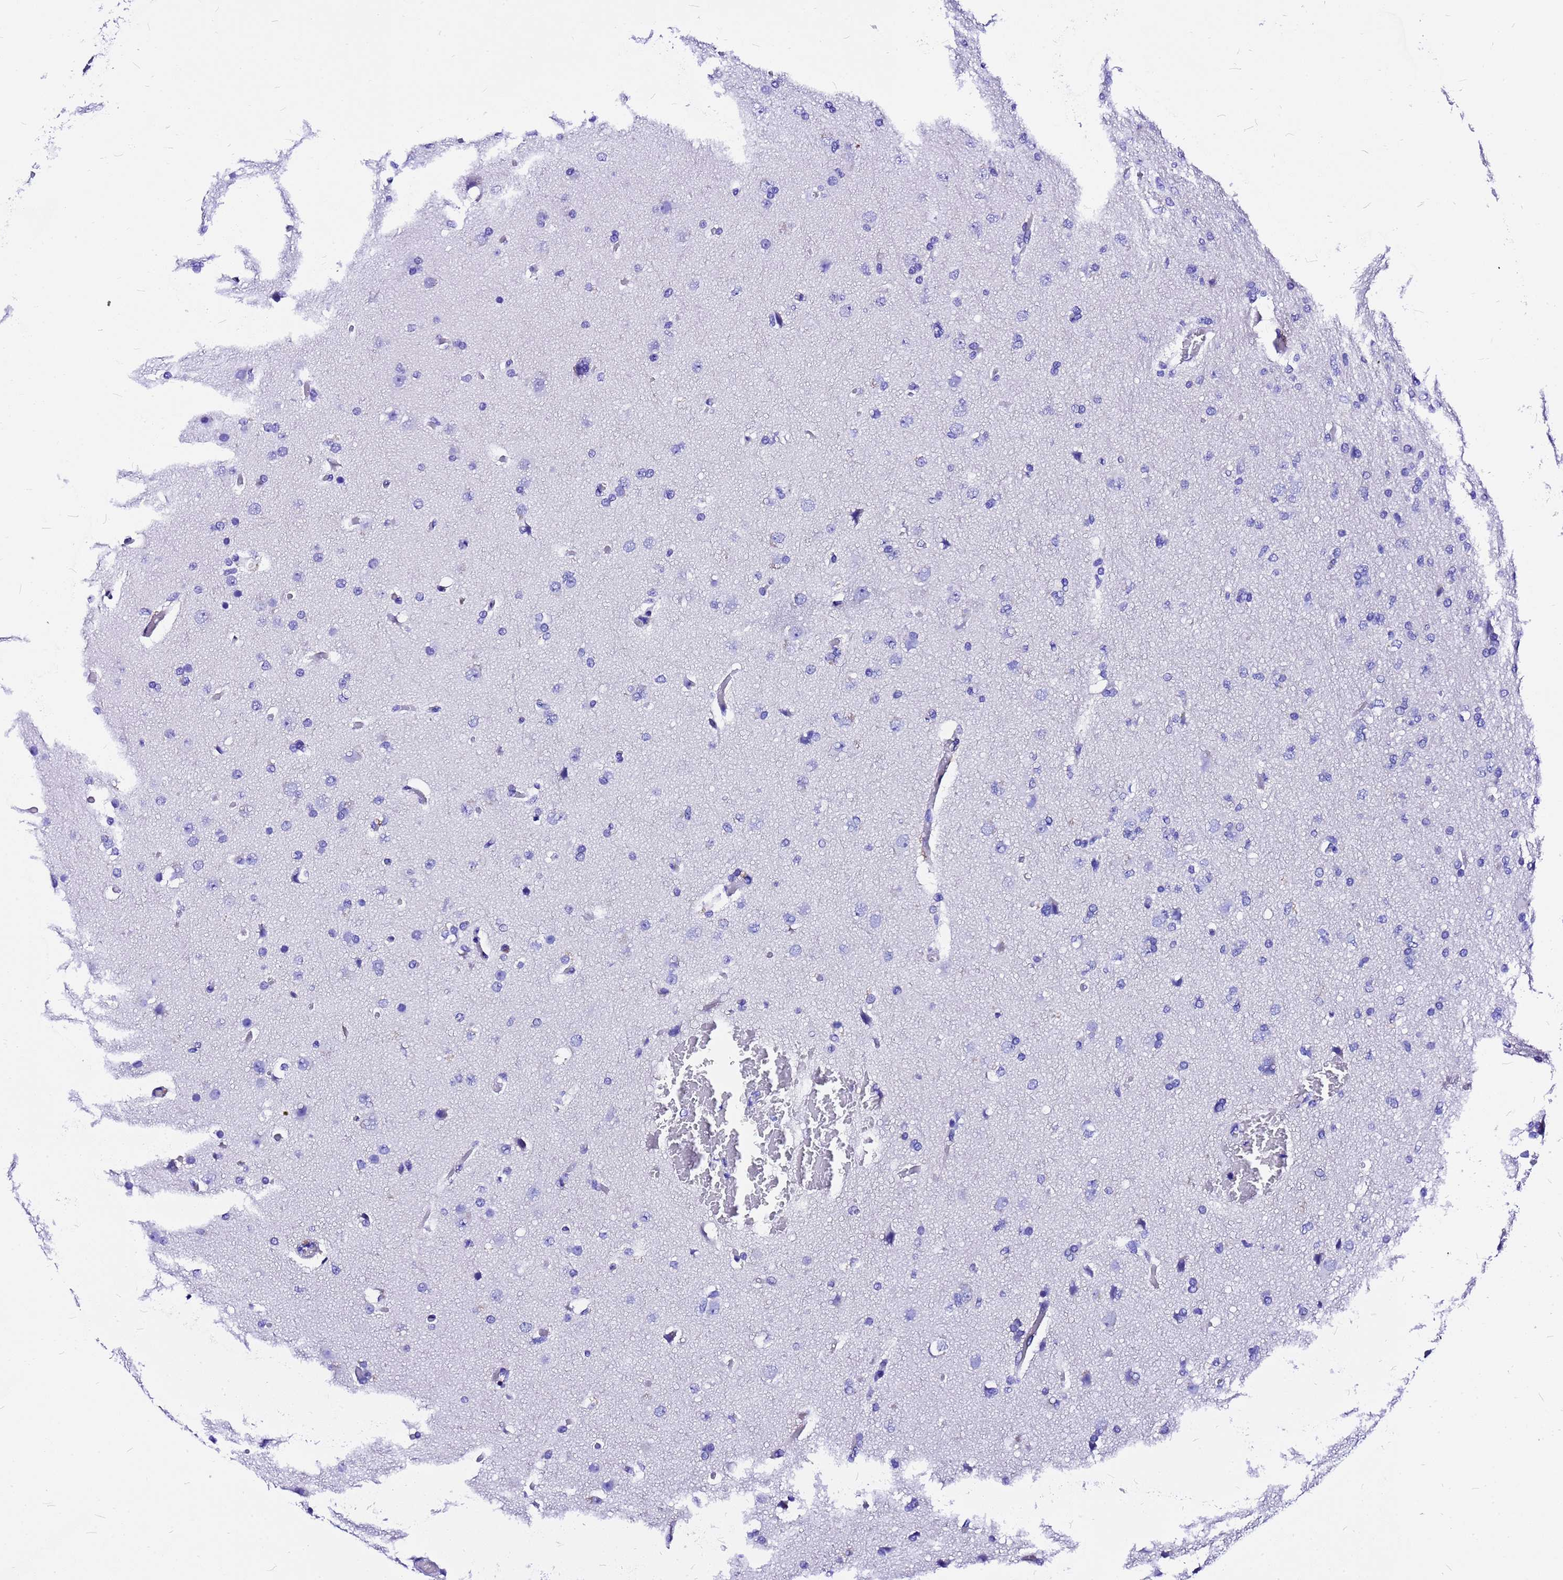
{"staining": {"intensity": "negative", "quantity": "none", "location": "none"}, "tissue": "glioma", "cell_type": "Tumor cells", "image_type": "cancer", "snomed": [{"axis": "morphology", "description": "Glioma, malignant, High grade"}, {"axis": "topography", "description": "Cerebral cortex"}], "caption": "Immunohistochemistry (IHC) of glioma displays no positivity in tumor cells.", "gene": "HERC4", "patient": {"sex": "female", "age": 36}}